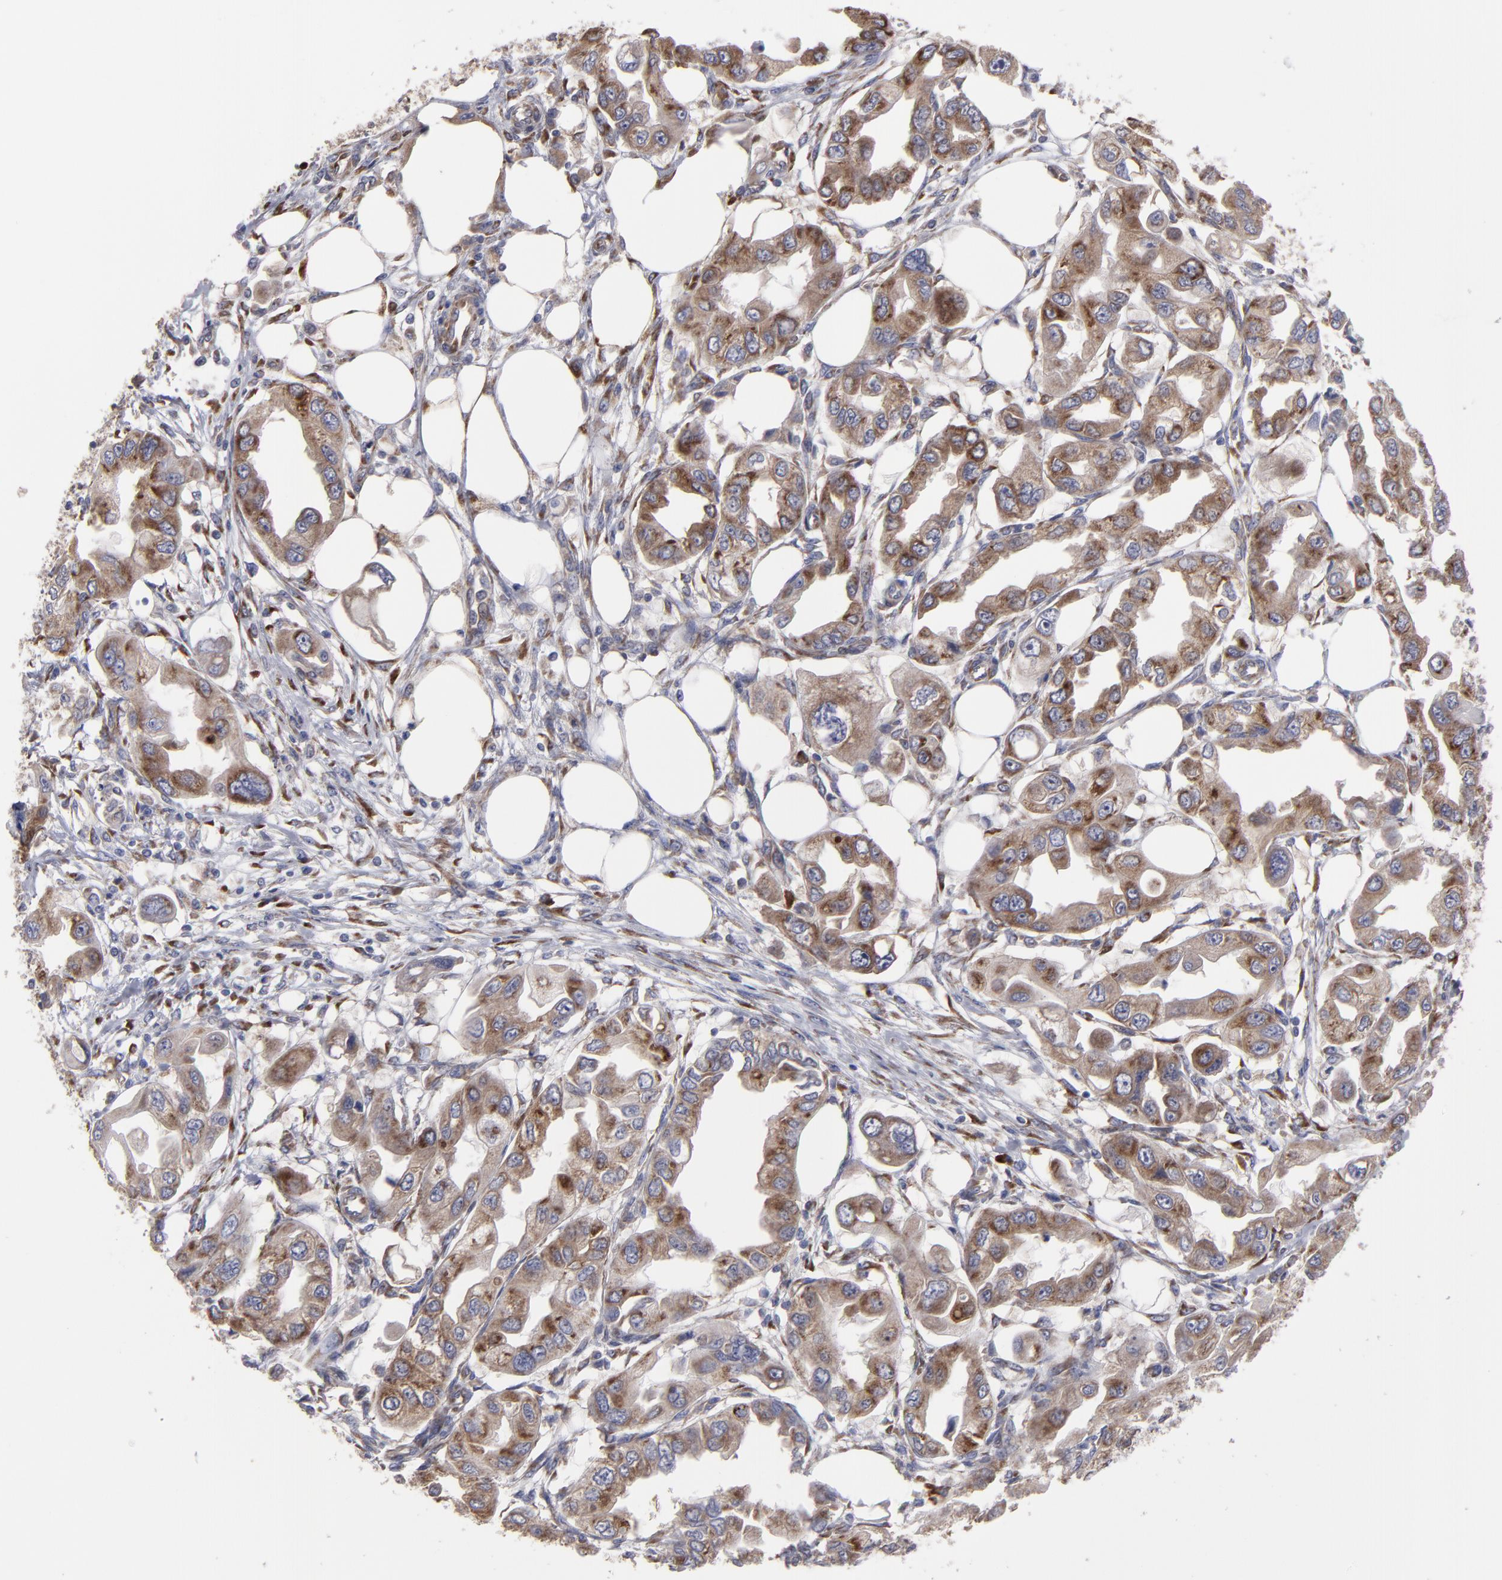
{"staining": {"intensity": "moderate", "quantity": ">75%", "location": "cytoplasmic/membranous"}, "tissue": "endometrial cancer", "cell_type": "Tumor cells", "image_type": "cancer", "snomed": [{"axis": "morphology", "description": "Adenocarcinoma, NOS"}, {"axis": "topography", "description": "Endometrium"}], "caption": "Adenocarcinoma (endometrial) stained for a protein (brown) reveals moderate cytoplasmic/membranous positive positivity in about >75% of tumor cells.", "gene": "SND1", "patient": {"sex": "female", "age": 67}}